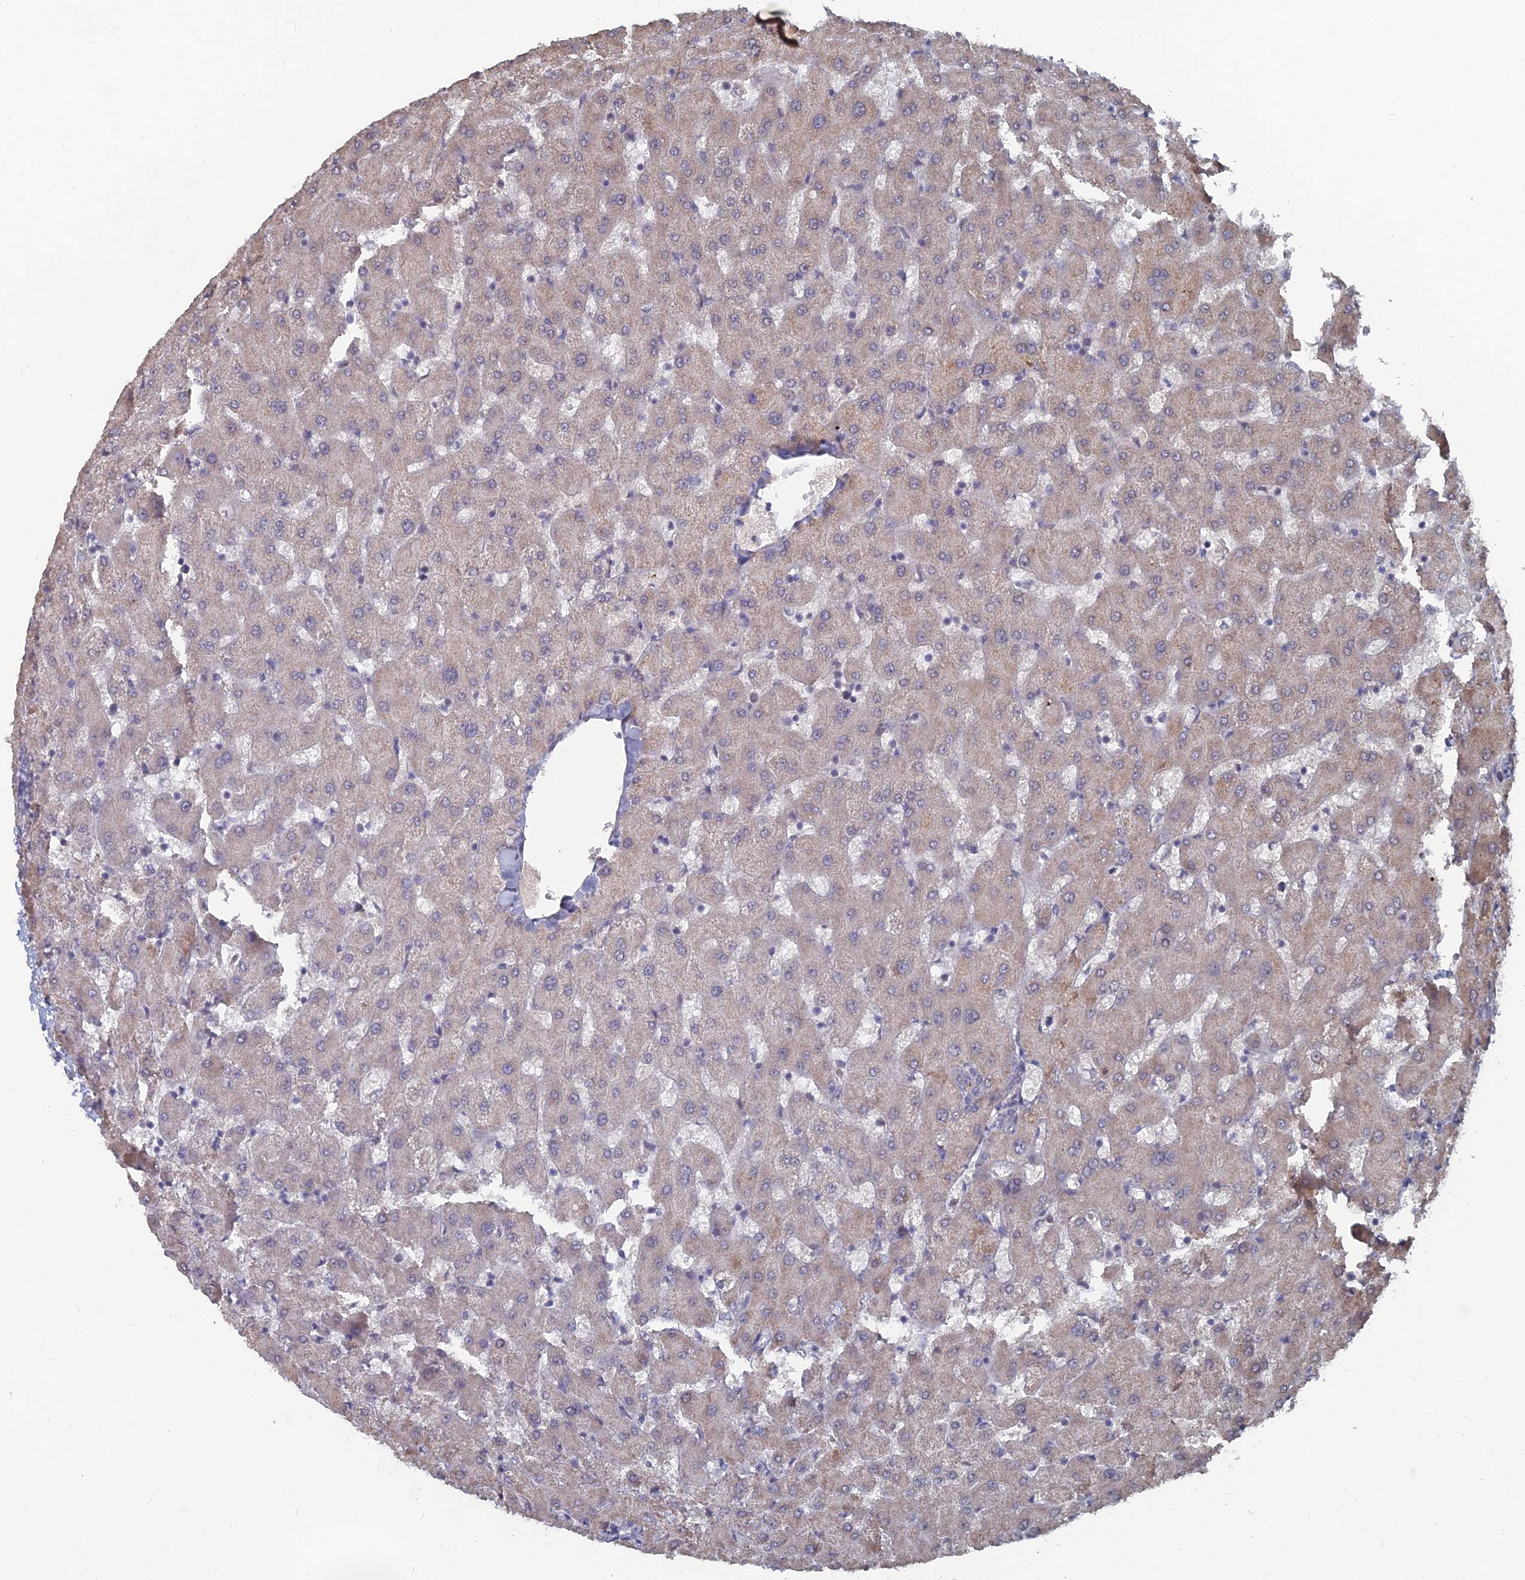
{"staining": {"intensity": "weak", "quantity": "<25%", "location": "cytoplasmic/membranous"}, "tissue": "liver", "cell_type": "Cholangiocytes", "image_type": "normal", "snomed": [{"axis": "morphology", "description": "Normal tissue, NOS"}, {"axis": "topography", "description": "Liver"}], "caption": "Histopathology image shows no significant protein staining in cholangiocytes of normal liver.", "gene": "CCNP", "patient": {"sex": "female", "age": 63}}